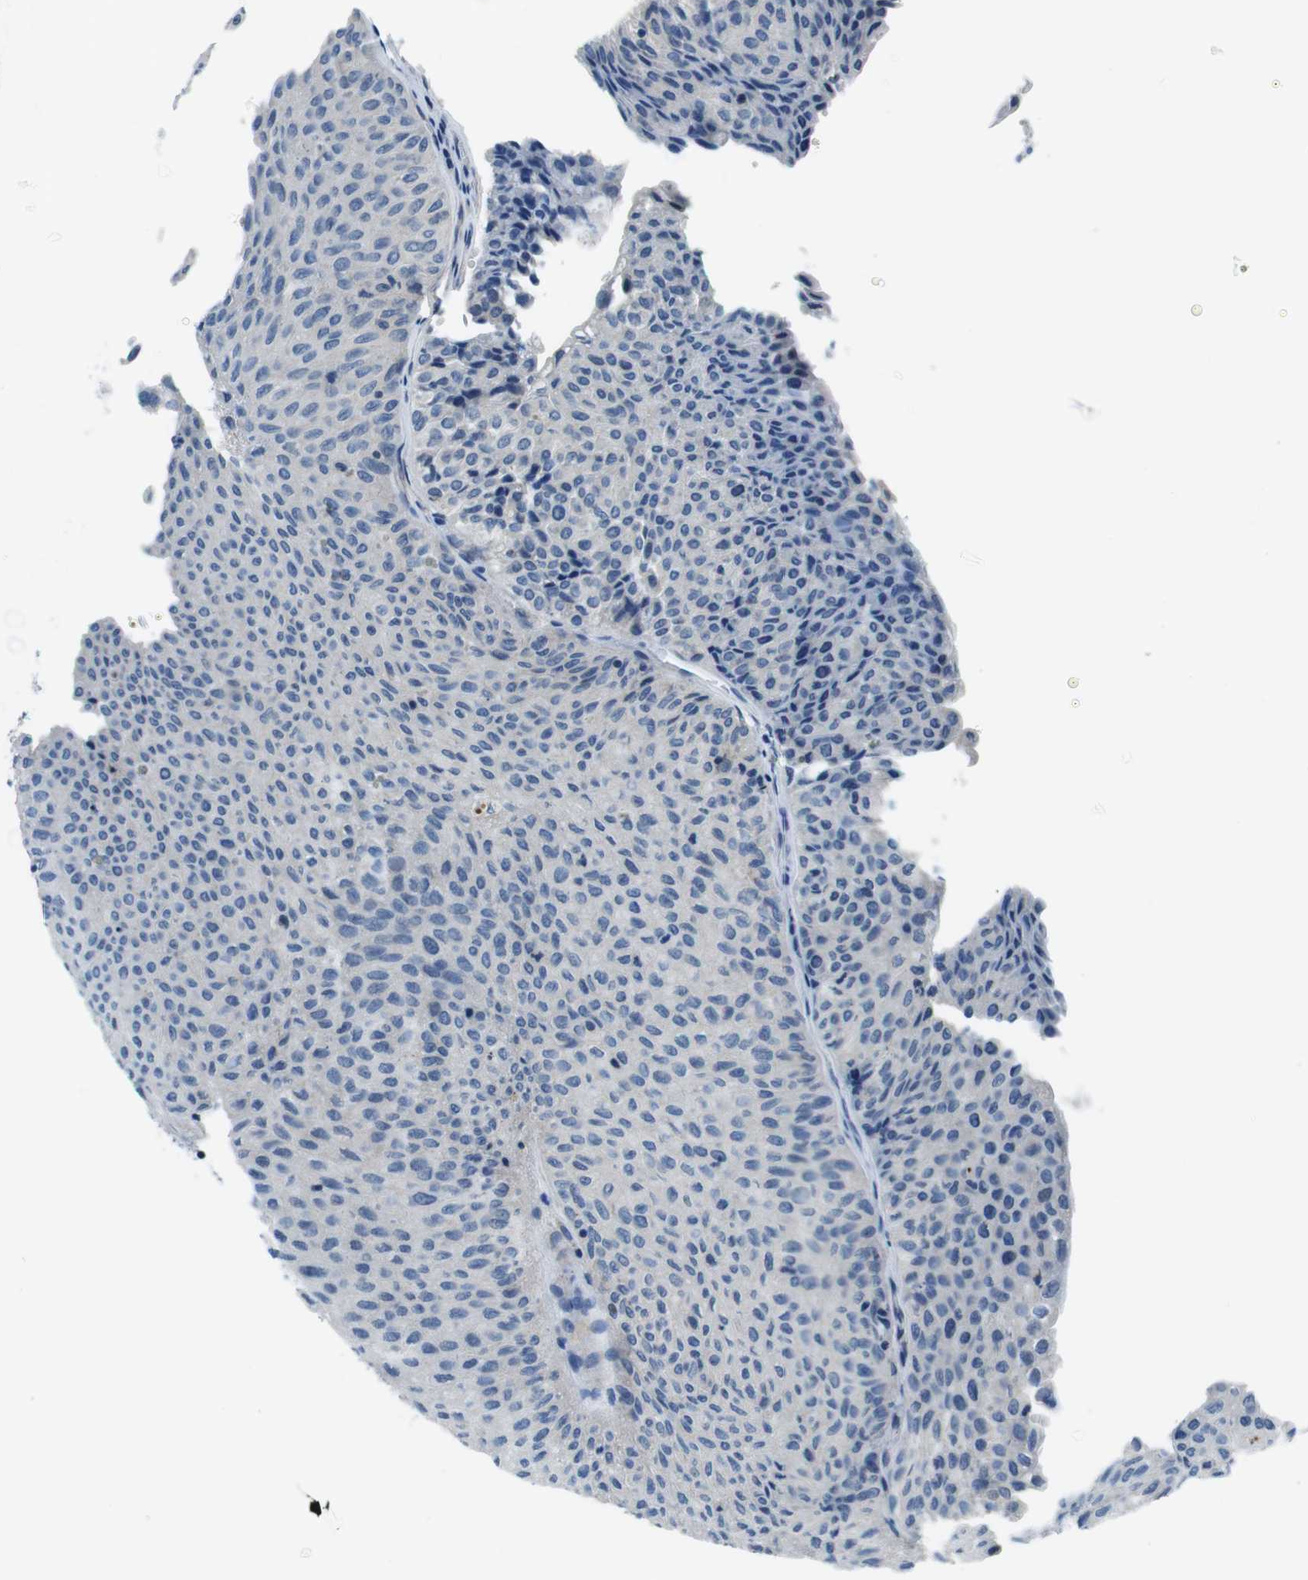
{"staining": {"intensity": "negative", "quantity": "none", "location": "none"}, "tissue": "urothelial cancer", "cell_type": "Tumor cells", "image_type": "cancer", "snomed": [{"axis": "morphology", "description": "Urothelial carcinoma, Low grade"}, {"axis": "topography", "description": "Urinary bladder"}], "caption": "Low-grade urothelial carcinoma was stained to show a protein in brown. There is no significant expression in tumor cells.", "gene": "NUCB2", "patient": {"sex": "male", "age": 78}}